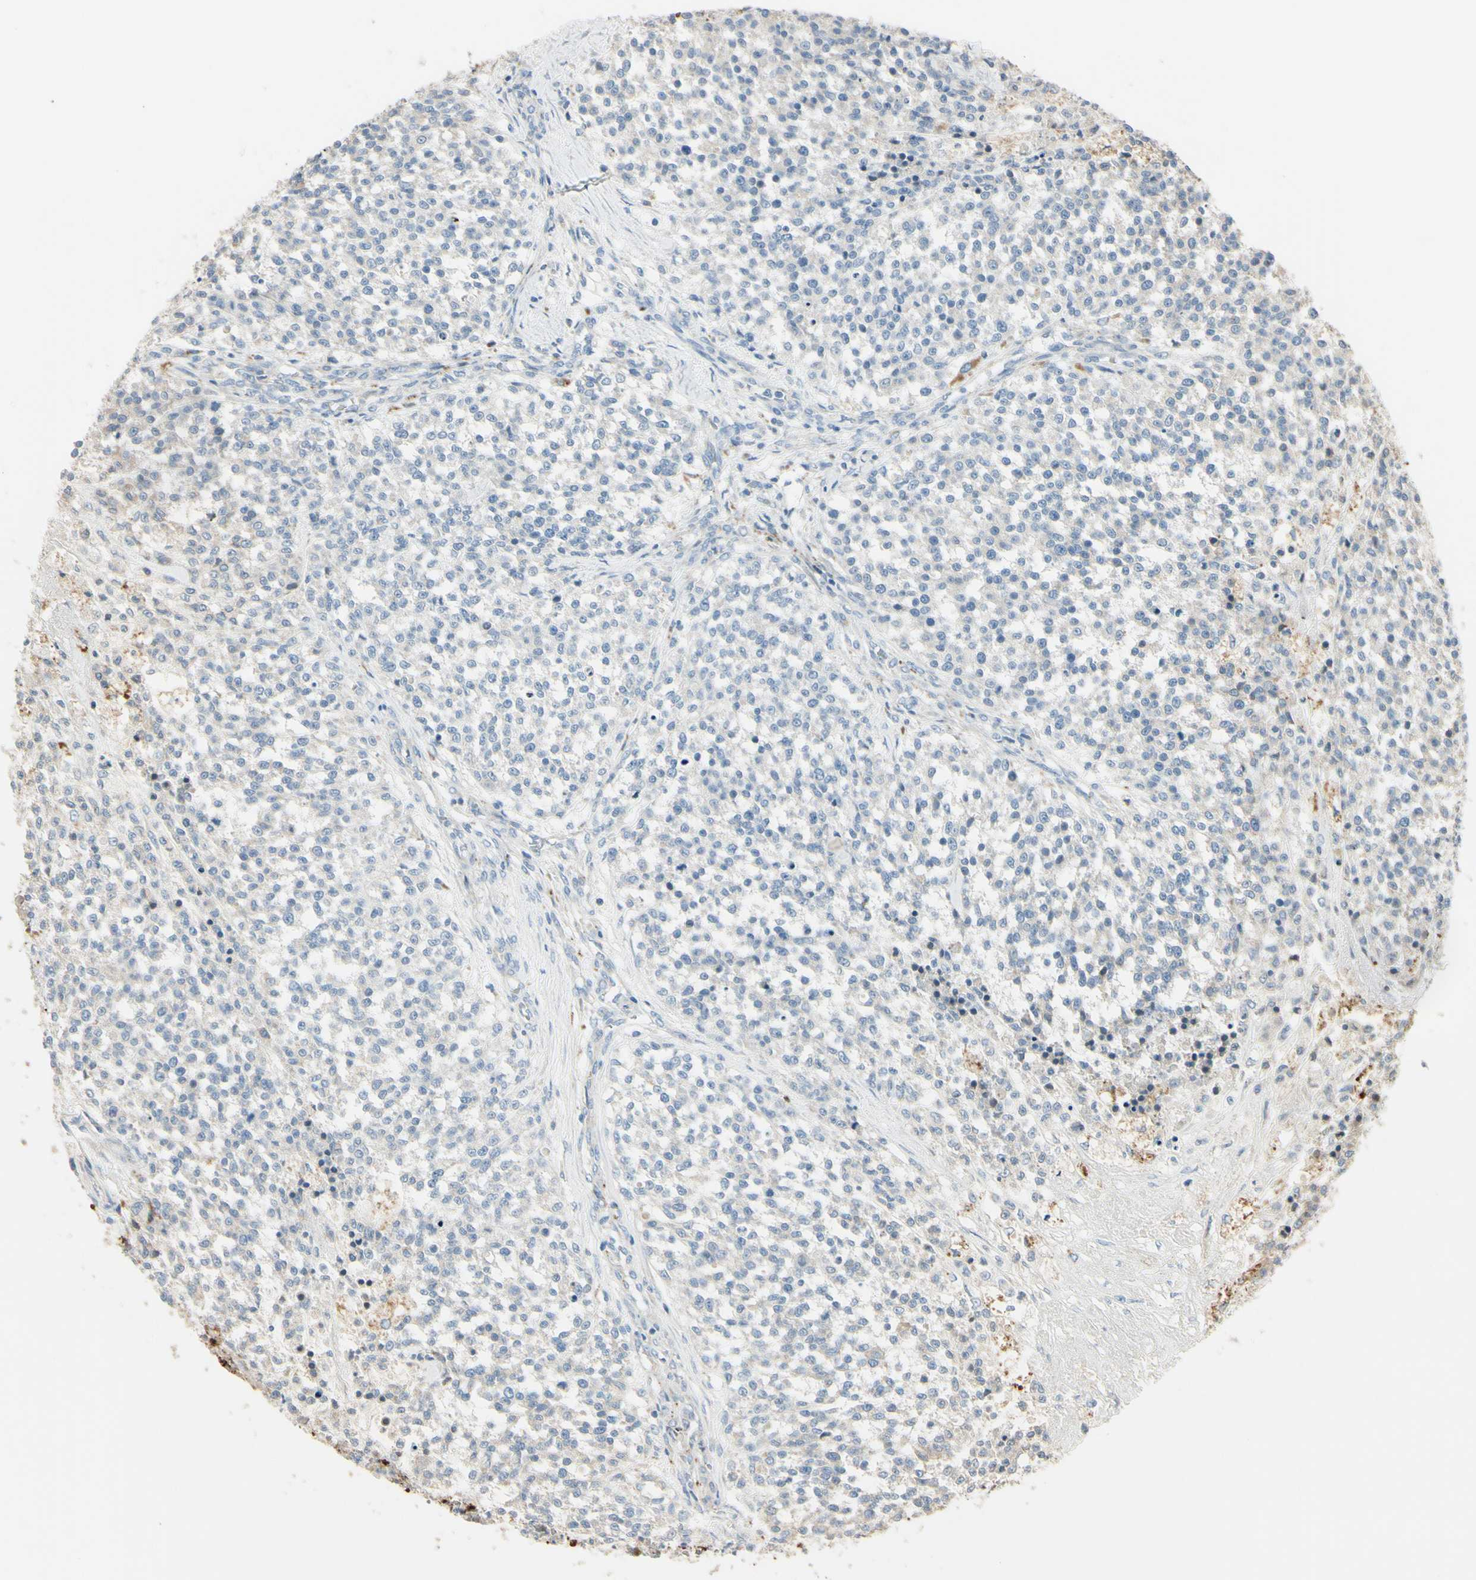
{"staining": {"intensity": "weak", "quantity": "25%-75%", "location": "cytoplasmic/membranous"}, "tissue": "testis cancer", "cell_type": "Tumor cells", "image_type": "cancer", "snomed": [{"axis": "morphology", "description": "Seminoma, NOS"}, {"axis": "topography", "description": "Testis"}], "caption": "A brown stain shows weak cytoplasmic/membranous expression of a protein in human testis cancer tumor cells.", "gene": "ANGPTL1", "patient": {"sex": "male", "age": 59}}